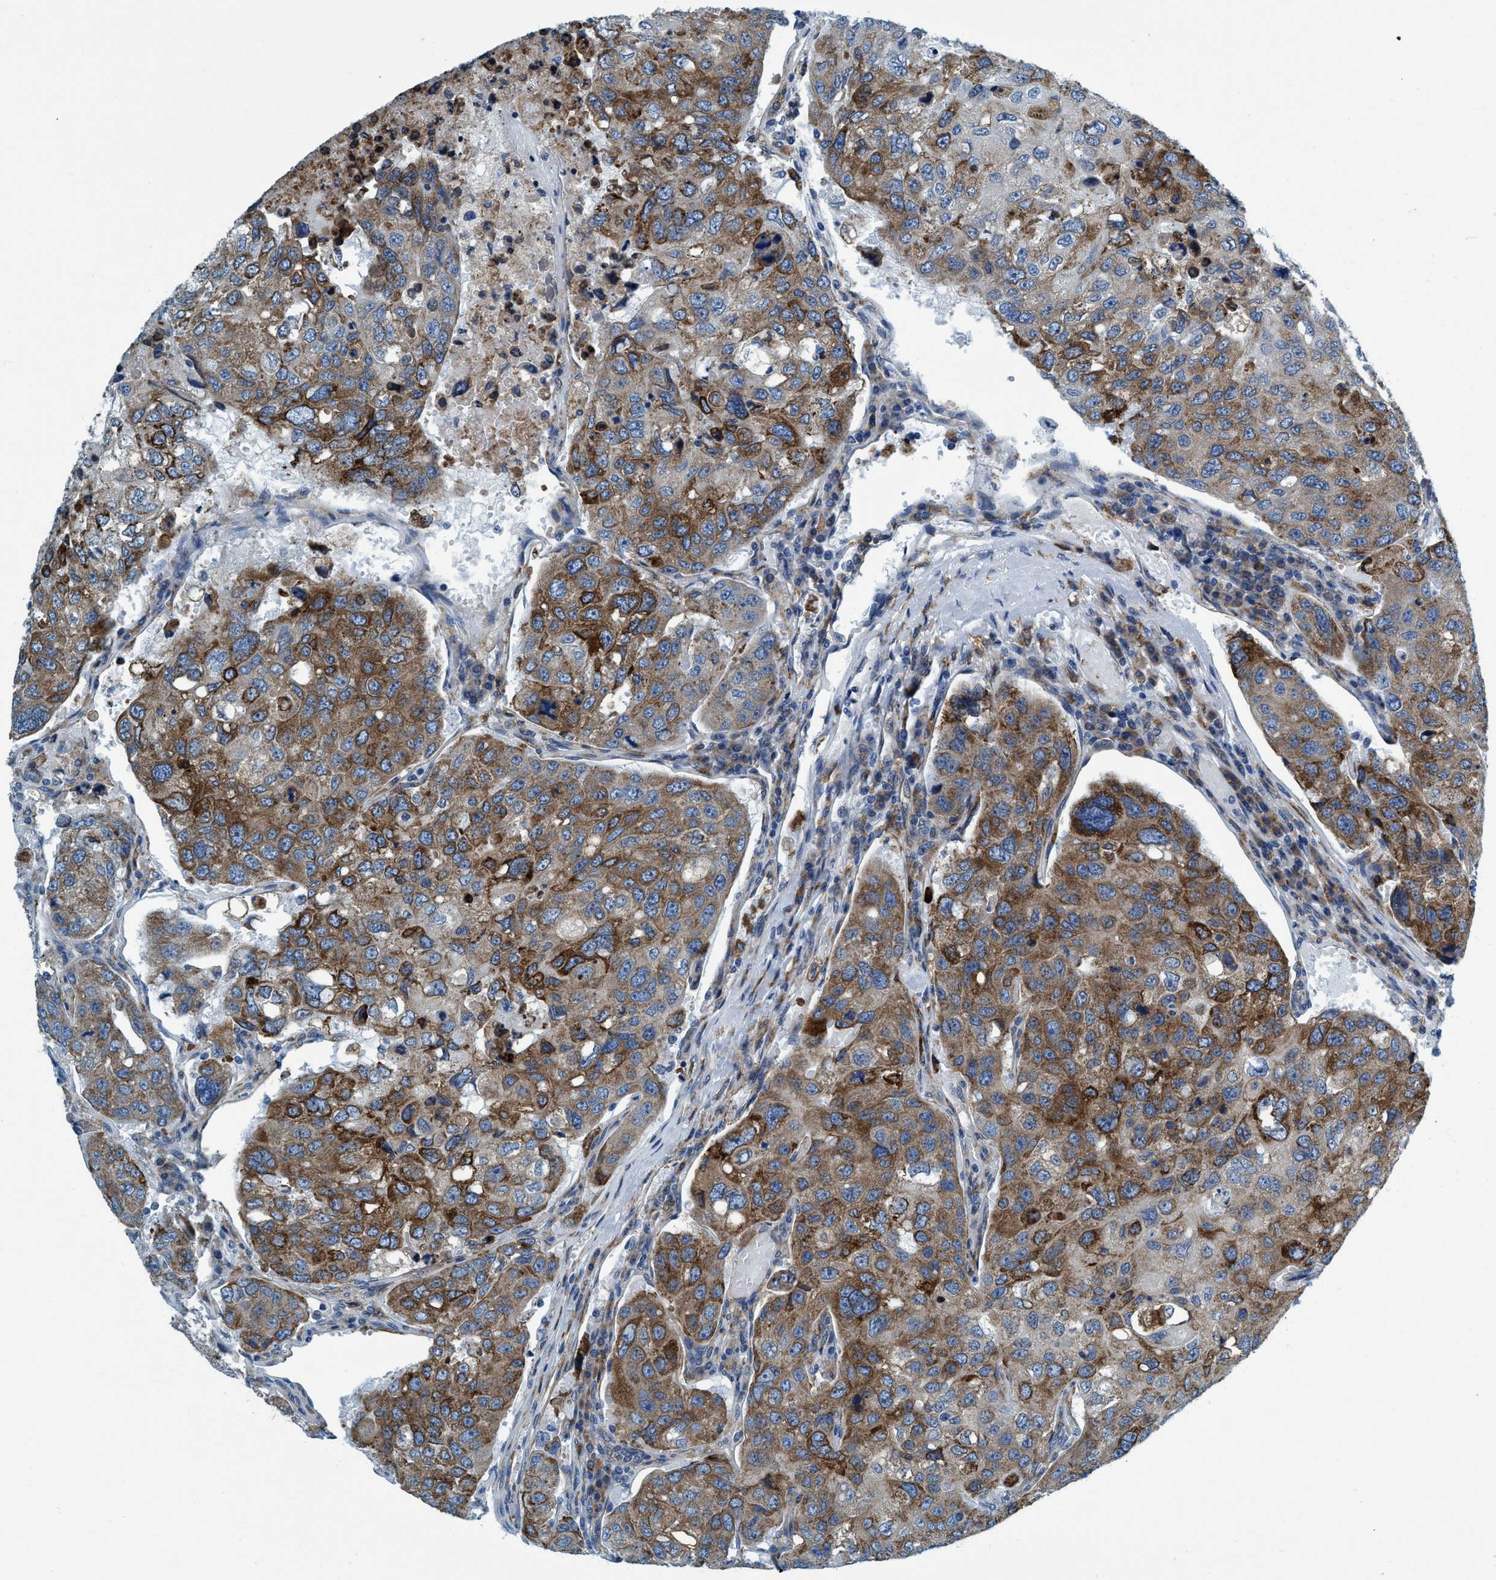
{"staining": {"intensity": "moderate", "quantity": ">75%", "location": "cytoplasmic/membranous"}, "tissue": "urothelial cancer", "cell_type": "Tumor cells", "image_type": "cancer", "snomed": [{"axis": "morphology", "description": "Urothelial carcinoma, High grade"}, {"axis": "topography", "description": "Lymph node"}, {"axis": "topography", "description": "Urinary bladder"}], "caption": "The immunohistochemical stain highlights moderate cytoplasmic/membranous expression in tumor cells of urothelial cancer tissue.", "gene": "ARMC9", "patient": {"sex": "male", "age": 51}}